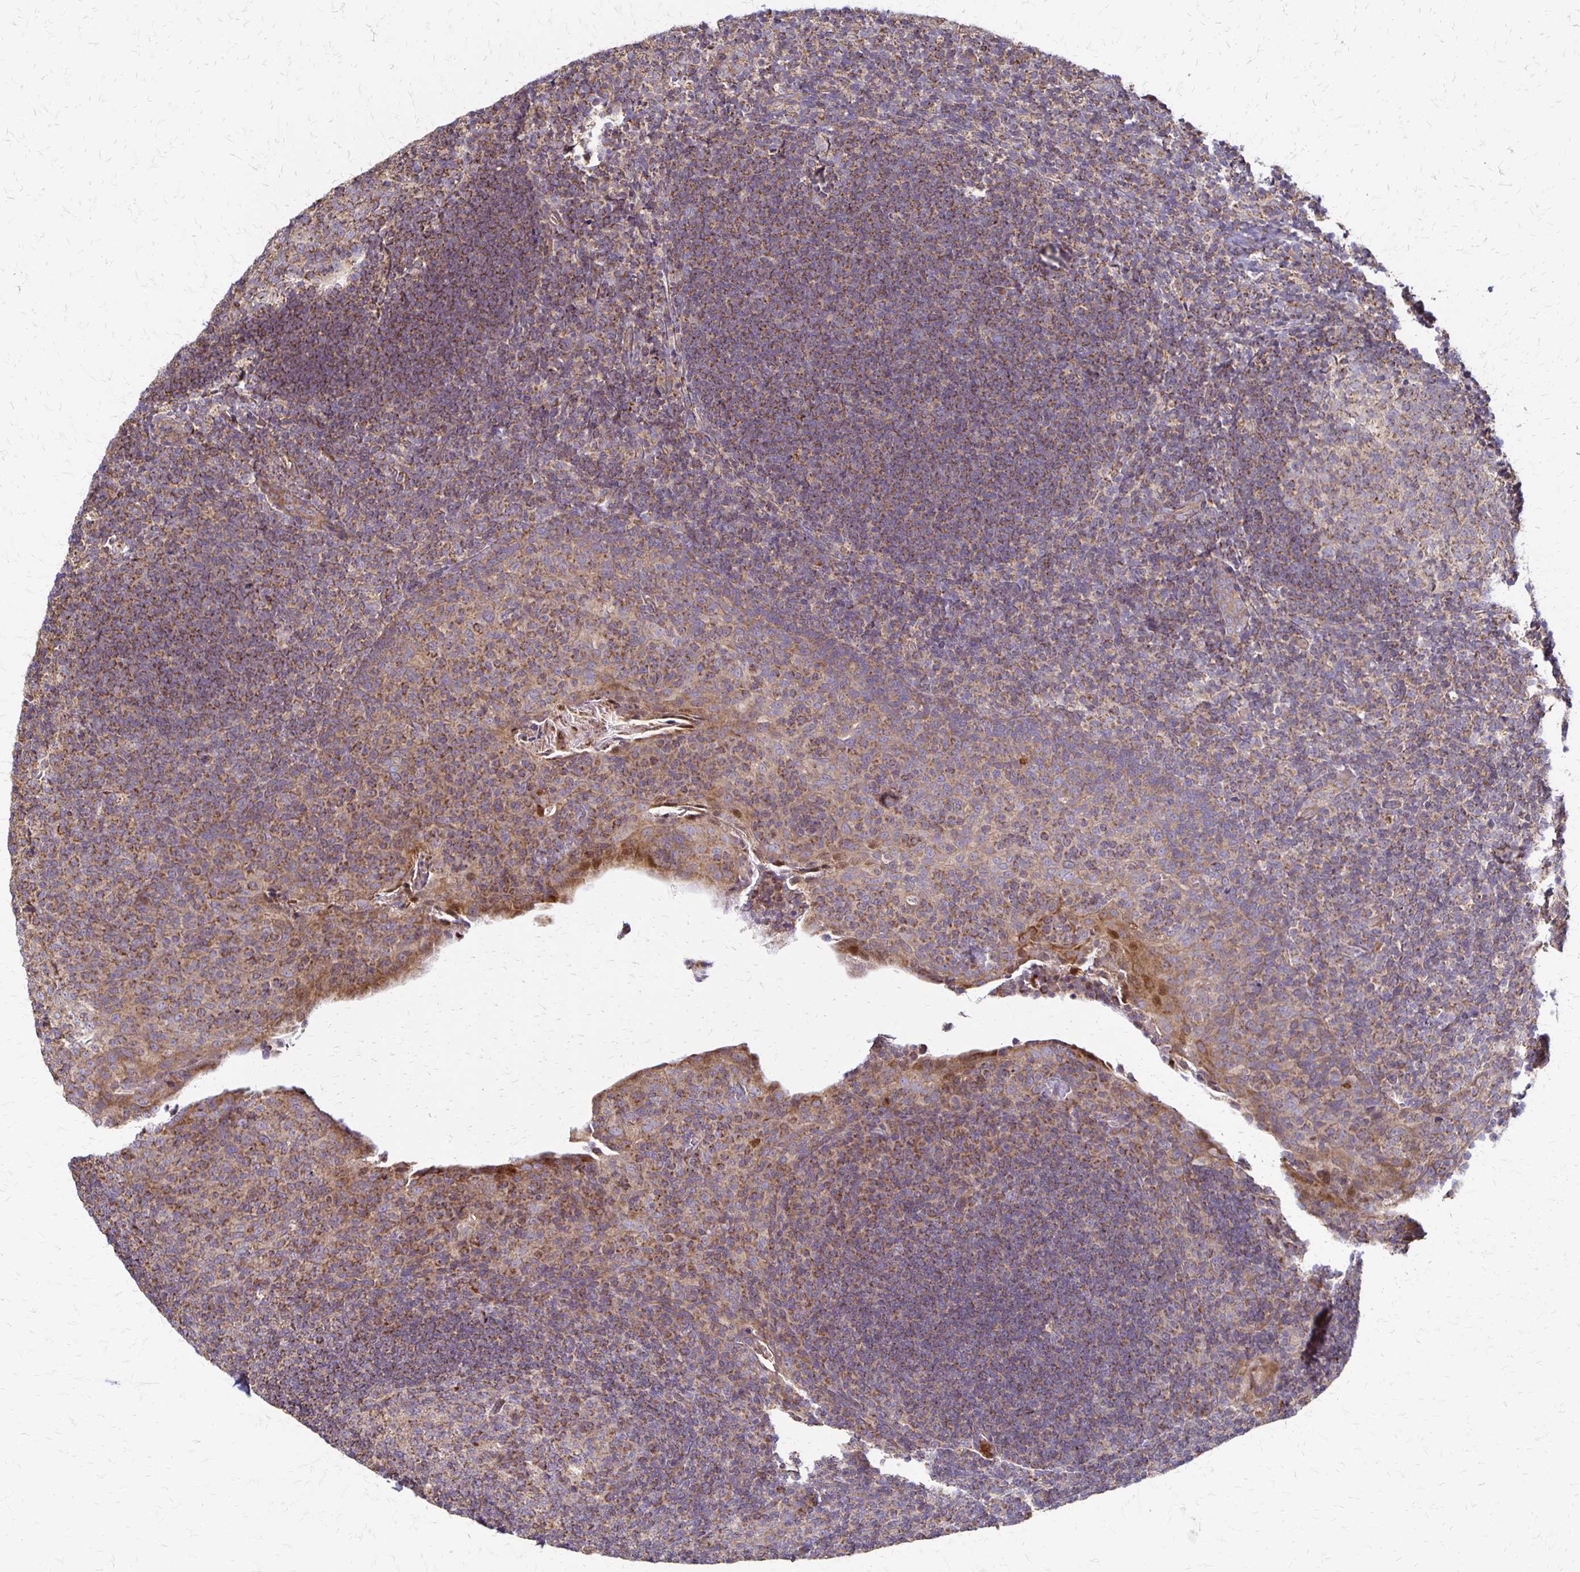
{"staining": {"intensity": "weak", "quantity": "<25%", "location": "cytoplasmic/membranous"}, "tissue": "tonsil", "cell_type": "Germinal center cells", "image_type": "normal", "snomed": [{"axis": "morphology", "description": "Normal tissue, NOS"}, {"axis": "topography", "description": "Tonsil"}], "caption": "DAB (3,3'-diaminobenzidine) immunohistochemical staining of normal human tonsil shows no significant expression in germinal center cells.", "gene": "EIF4EBP2", "patient": {"sex": "male", "age": 17}}